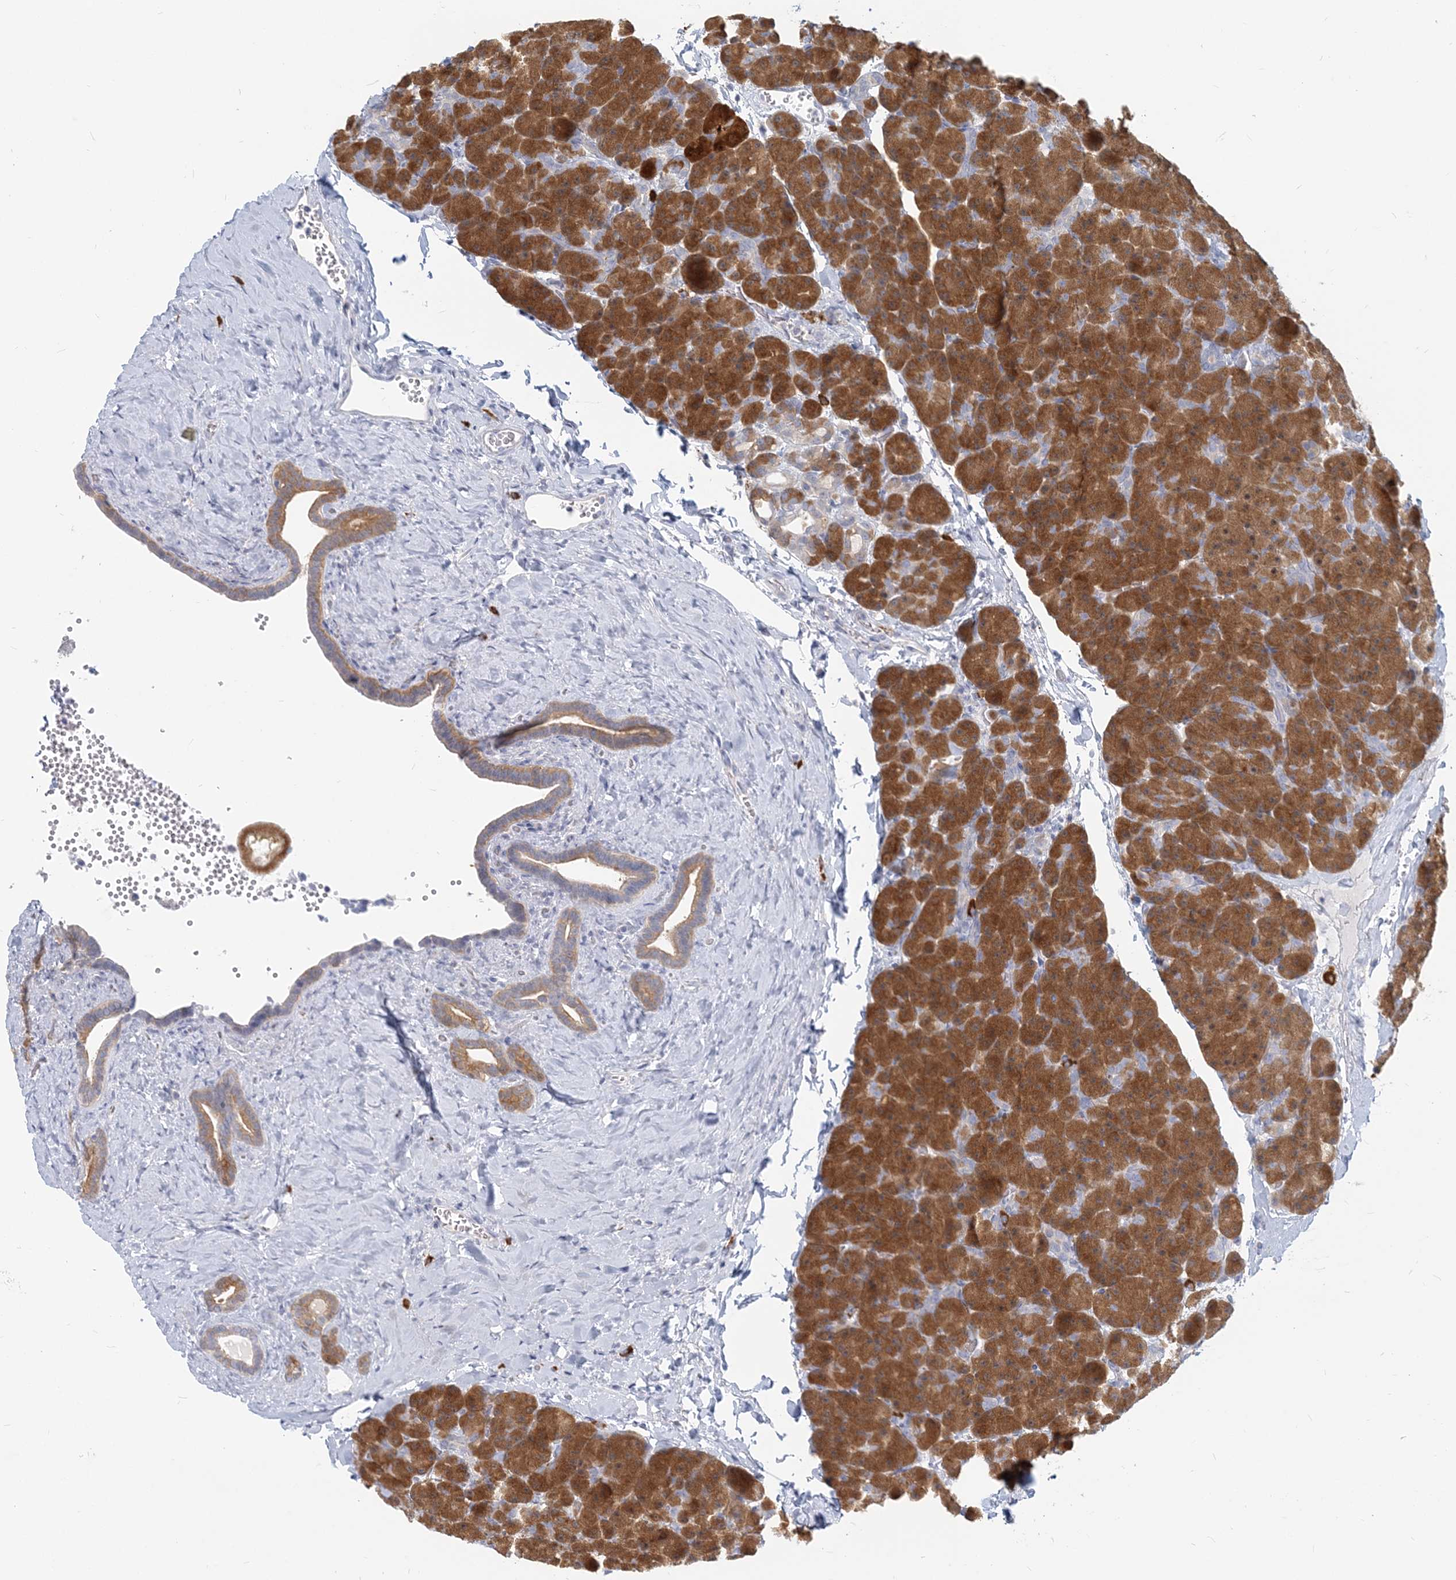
{"staining": {"intensity": "strong", "quantity": ">75%", "location": "cytoplasmic/membranous"}, "tissue": "pancreas", "cell_type": "Exocrine glandular cells", "image_type": "normal", "snomed": [{"axis": "morphology", "description": "Normal tissue, NOS"}, {"axis": "morphology", "description": "Carcinoid, malignant, NOS"}, {"axis": "topography", "description": "Pancreas"}], "caption": "An immunohistochemistry photomicrograph of unremarkable tissue is shown. Protein staining in brown labels strong cytoplasmic/membranous positivity in pancreas within exocrine glandular cells.", "gene": "GMPPA", "patient": {"sex": "female", "age": 35}}